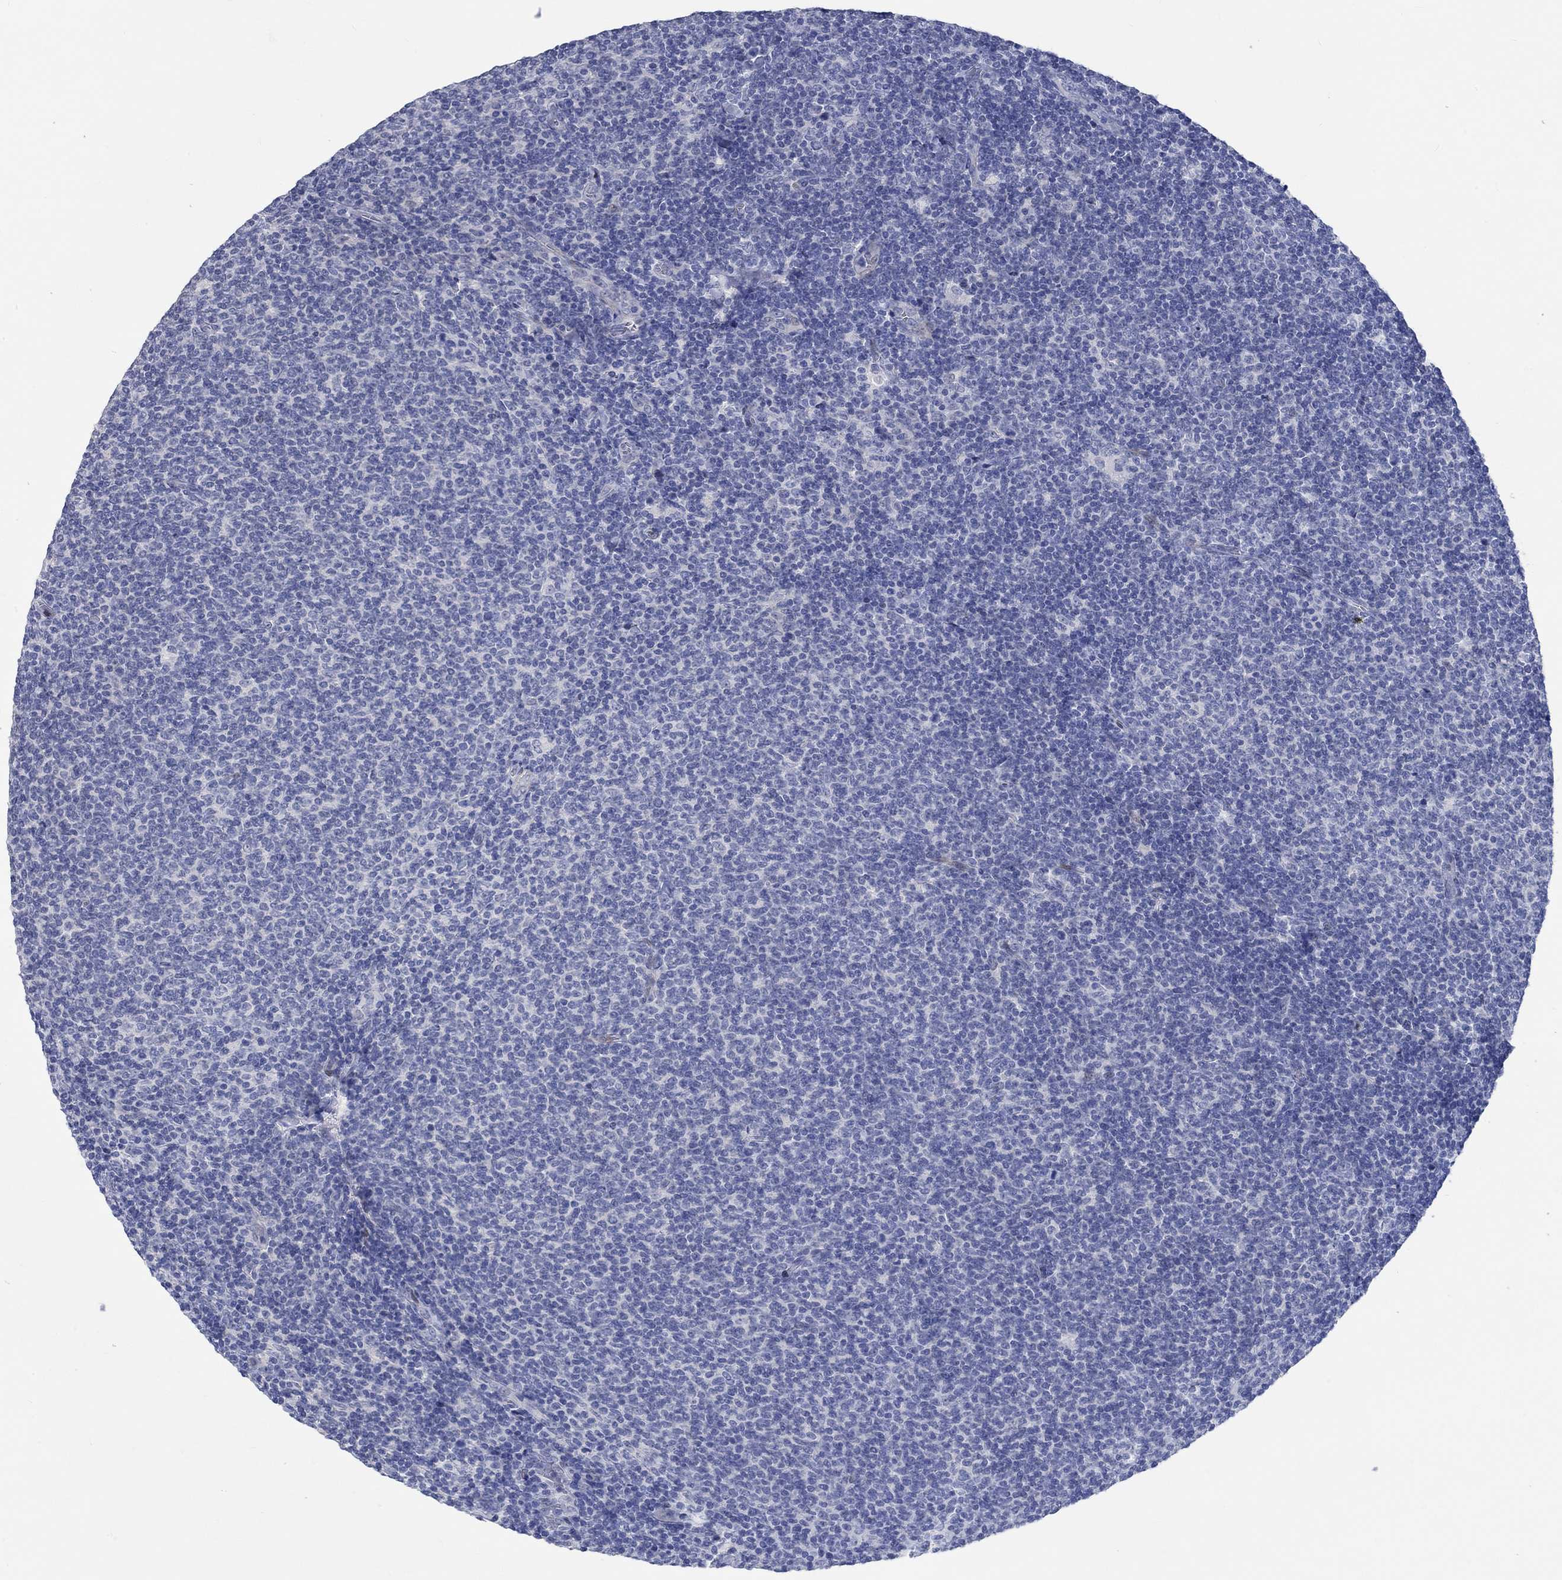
{"staining": {"intensity": "negative", "quantity": "none", "location": "none"}, "tissue": "lymphoma", "cell_type": "Tumor cells", "image_type": "cancer", "snomed": [{"axis": "morphology", "description": "Malignant lymphoma, non-Hodgkin's type, Low grade"}, {"axis": "topography", "description": "Lymph node"}], "caption": "IHC image of neoplastic tissue: low-grade malignant lymphoma, non-Hodgkin's type stained with DAB reveals no significant protein expression in tumor cells.", "gene": "C4orf47", "patient": {"sex": "male", "age": 52}}